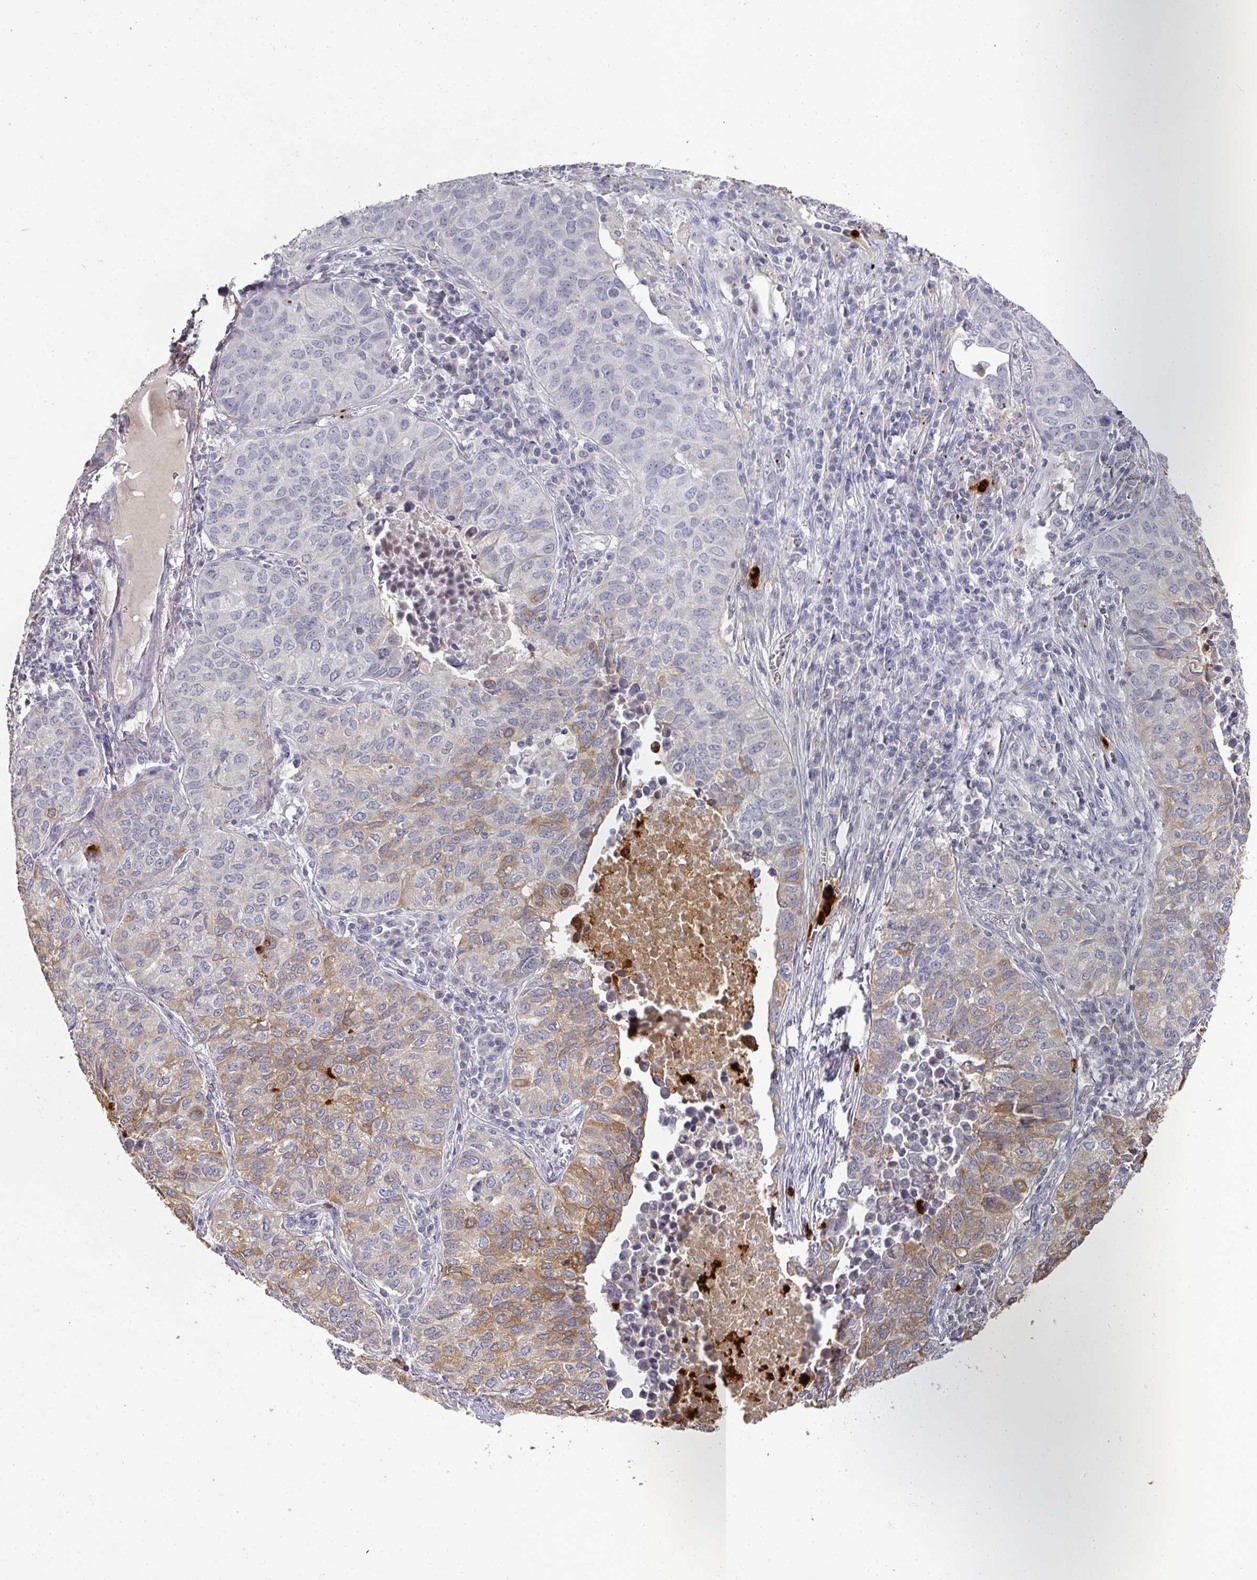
{"staining": {"intensity": "moderate", "quantity": "25%-75%", "location": "cytoplasmic/membranous"}, "tissue": "lung cancer", "cell_type": "Tumor cells", "image_type": "cancer", "snomed": [{"axis": "morphology", "description": "Adenocarcinoma, NOS"}, {"axis": "topography", "description": "Lung"}], "caption": "Human lung cancer stained for a protein (brown) displays moderate cytoplasmic/membranous positive expression in about 25%-75% of tumor cells.", "gene": "CAMP", "patient": {"sex": "female", "age": 50}}